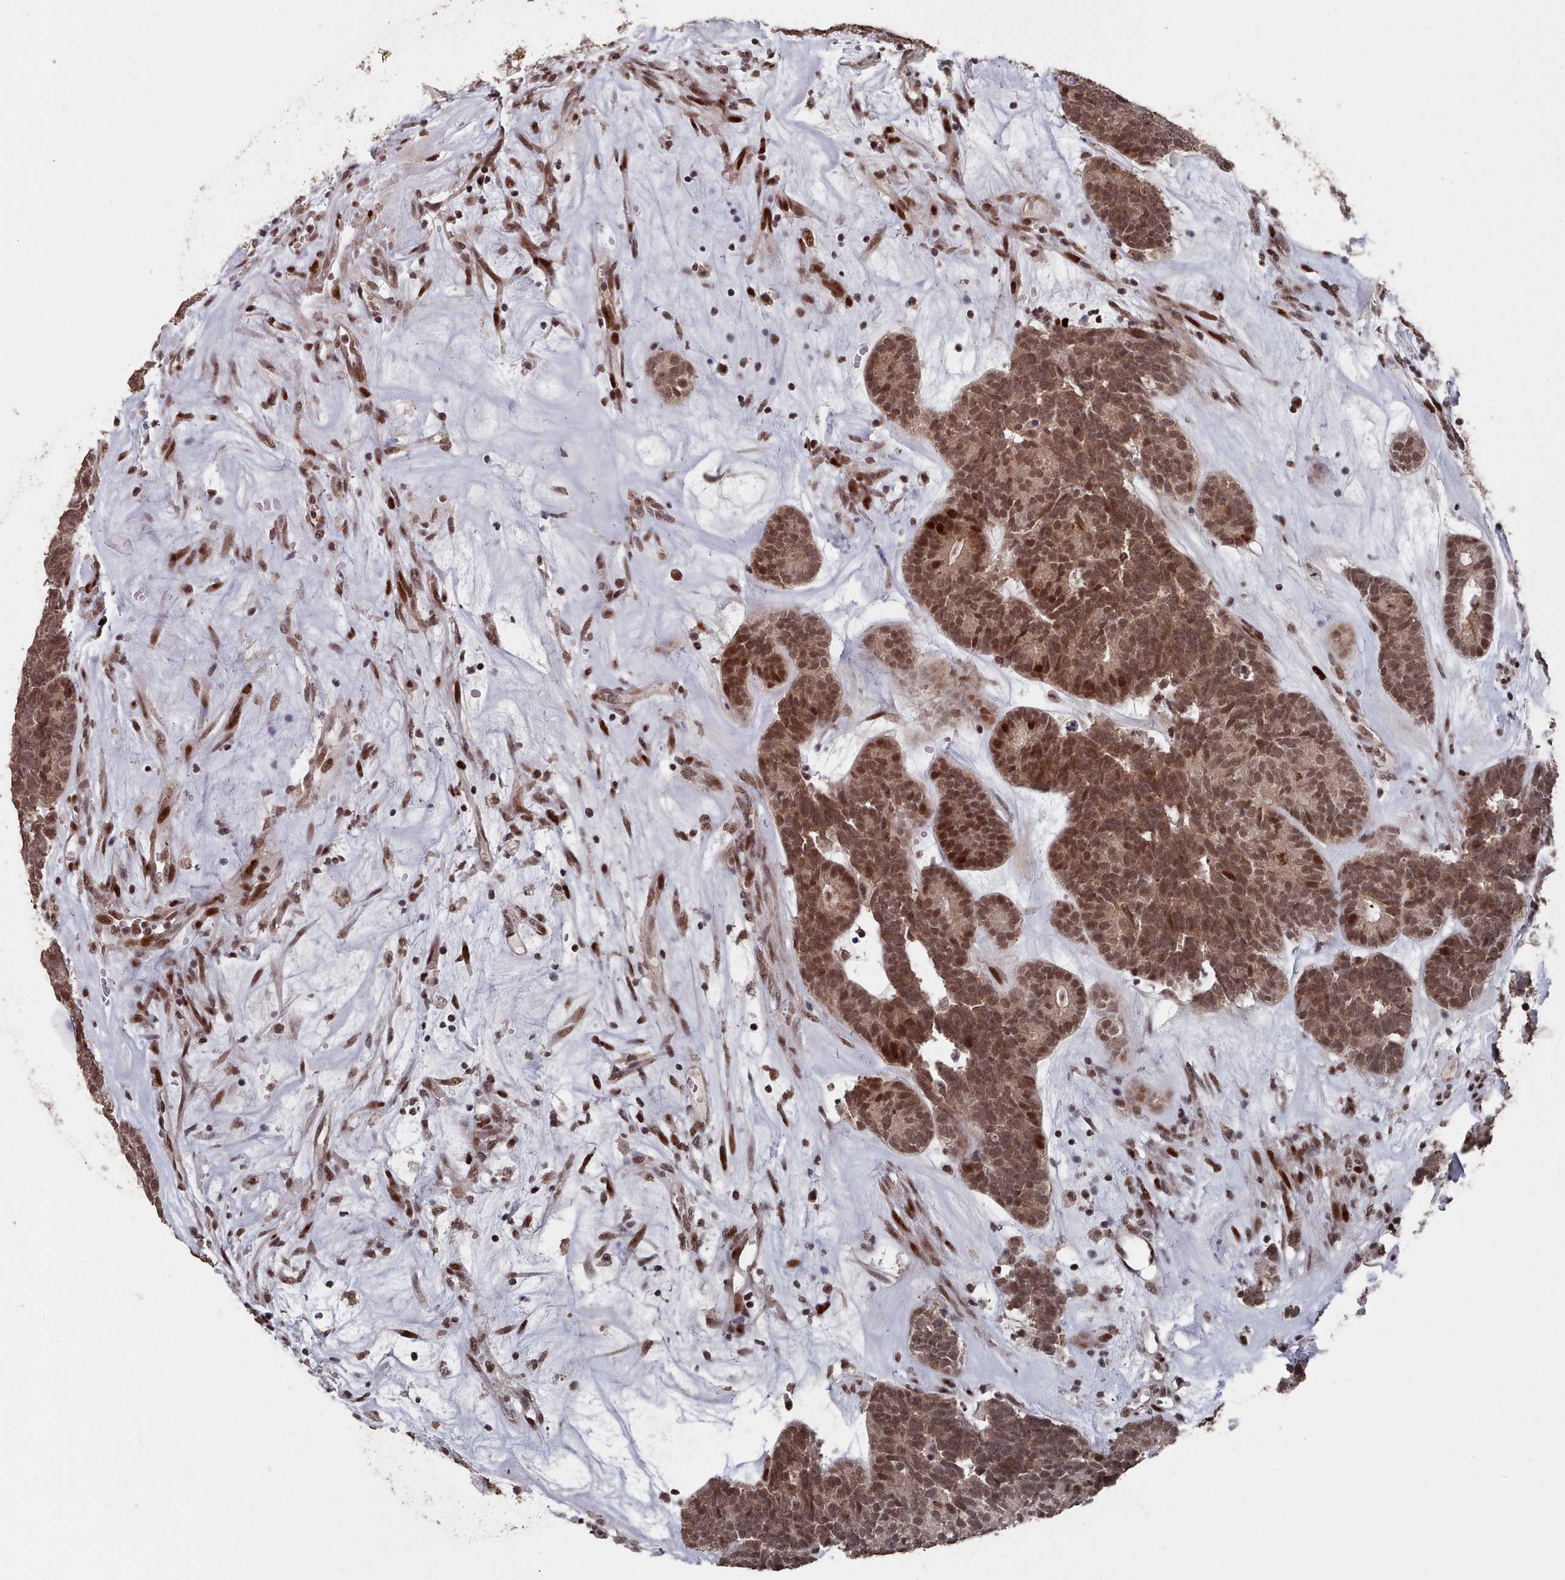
{"staining": {"intensity": "moderate", "quantity": ">75%", "location": "nuclear"}, "tissue": "head and neck cancer", "cell_type": "Tumor cells", "image_type": "cancer", "snomed": [{"axis": "morphology", "description": "Adenocarcinoma, NOS"}, {"axis": "topography", "description": "Head-Neck"}], "caption": "Head and neck cancer (adenocarcinoma) stained for a protein (brown) demonstrates moderate nuclear positive expression in approximately >75% of tumor cells.", "gene": "PNRC2", "patient": {"sex": "female", "age": 81}}